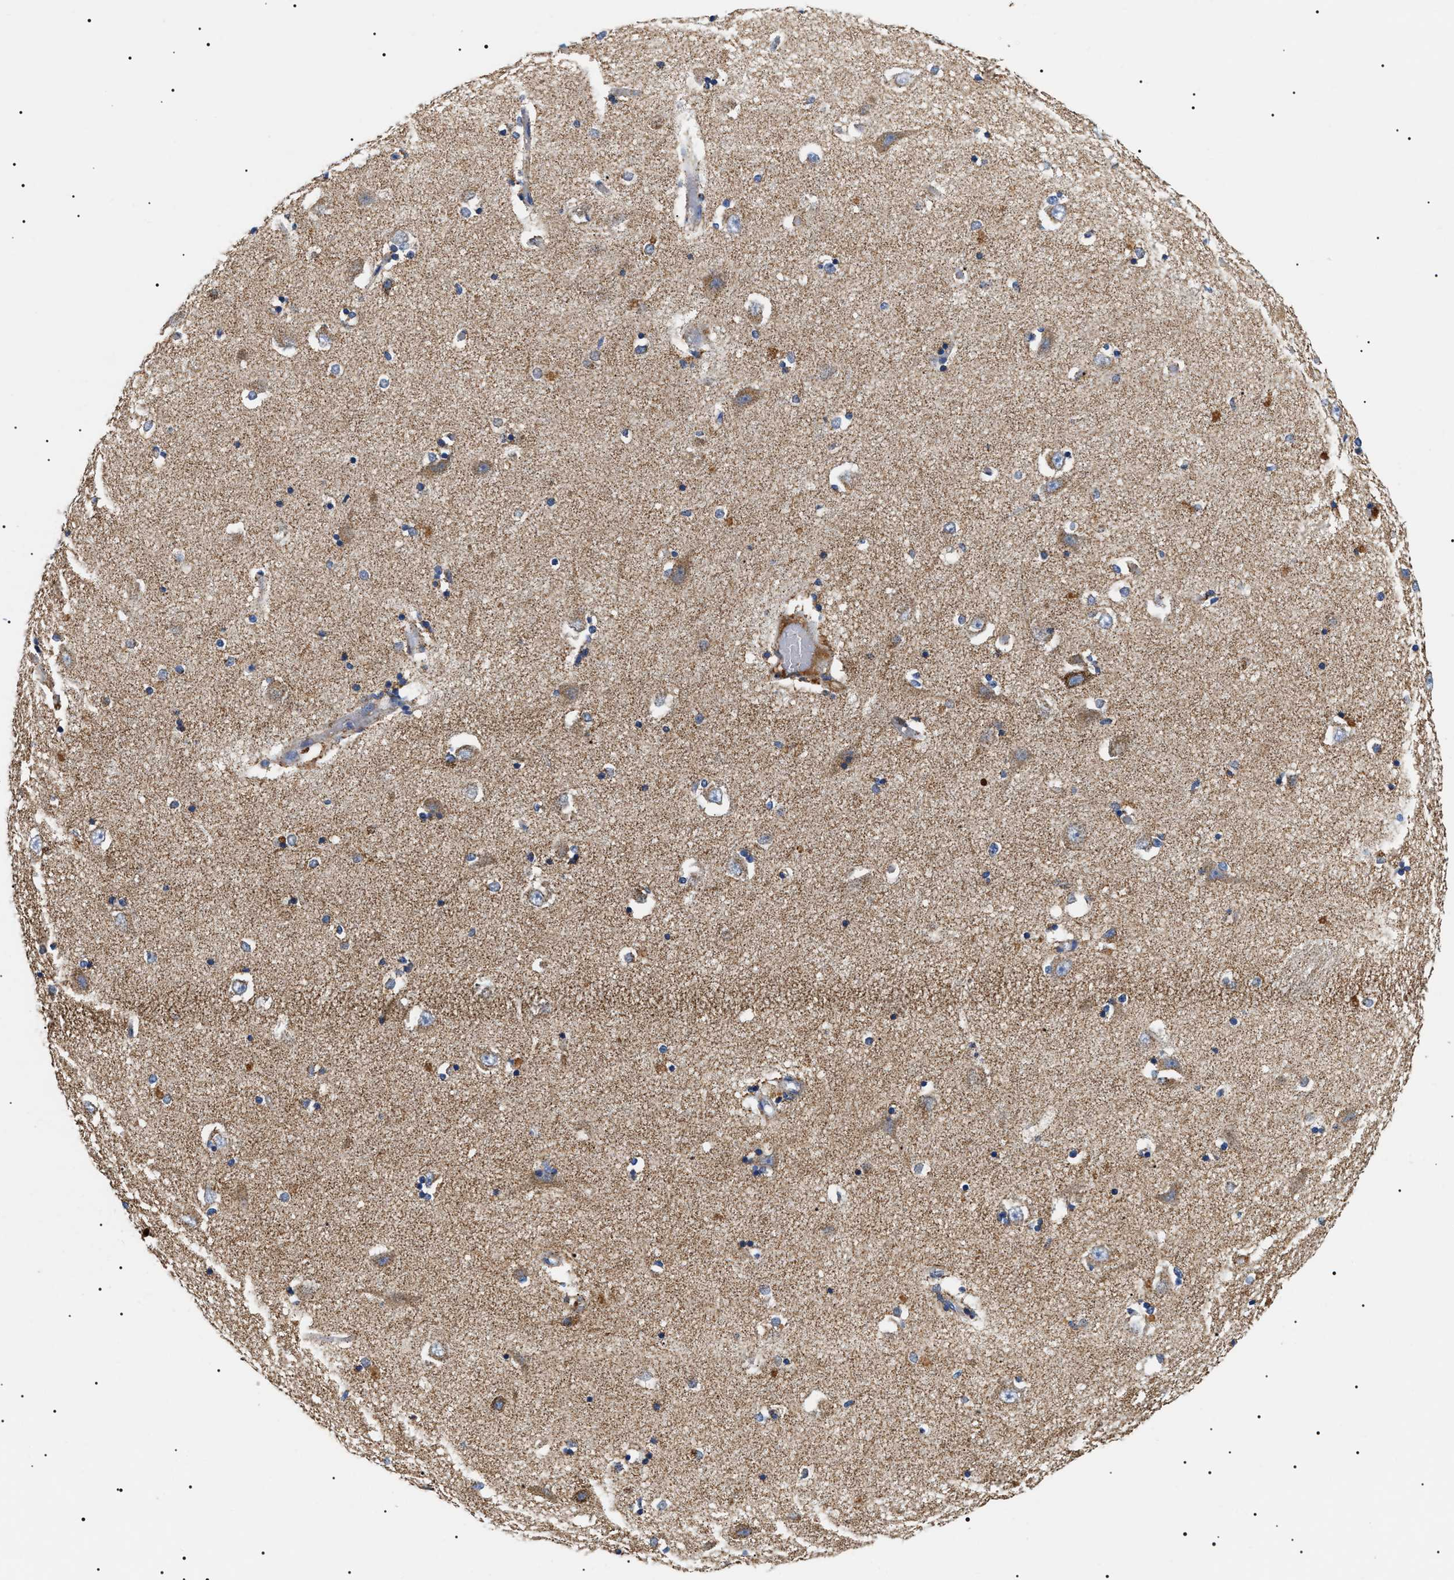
{"staining": {"intensity": "negative", "quantity": "none", "location": "none"}, "tissue": "hippocampus", "cell_type": "Glial cells", "image_type": "normal", "snomed": [{"axis": "morphology", "description": "Normal tissue, NOS"}, {"axis": "topography", "description": "Hippocampus"}], "caption": "Glial cells show no significant protein expression in benign hippocampus. (Stains: DAB immunohistochemistry with hematoxylin counter stain, Microscopy: brightfield microscopy at high magnification).", "gene": "OXSM", "patient": {"sex": "male", "age": 45}}